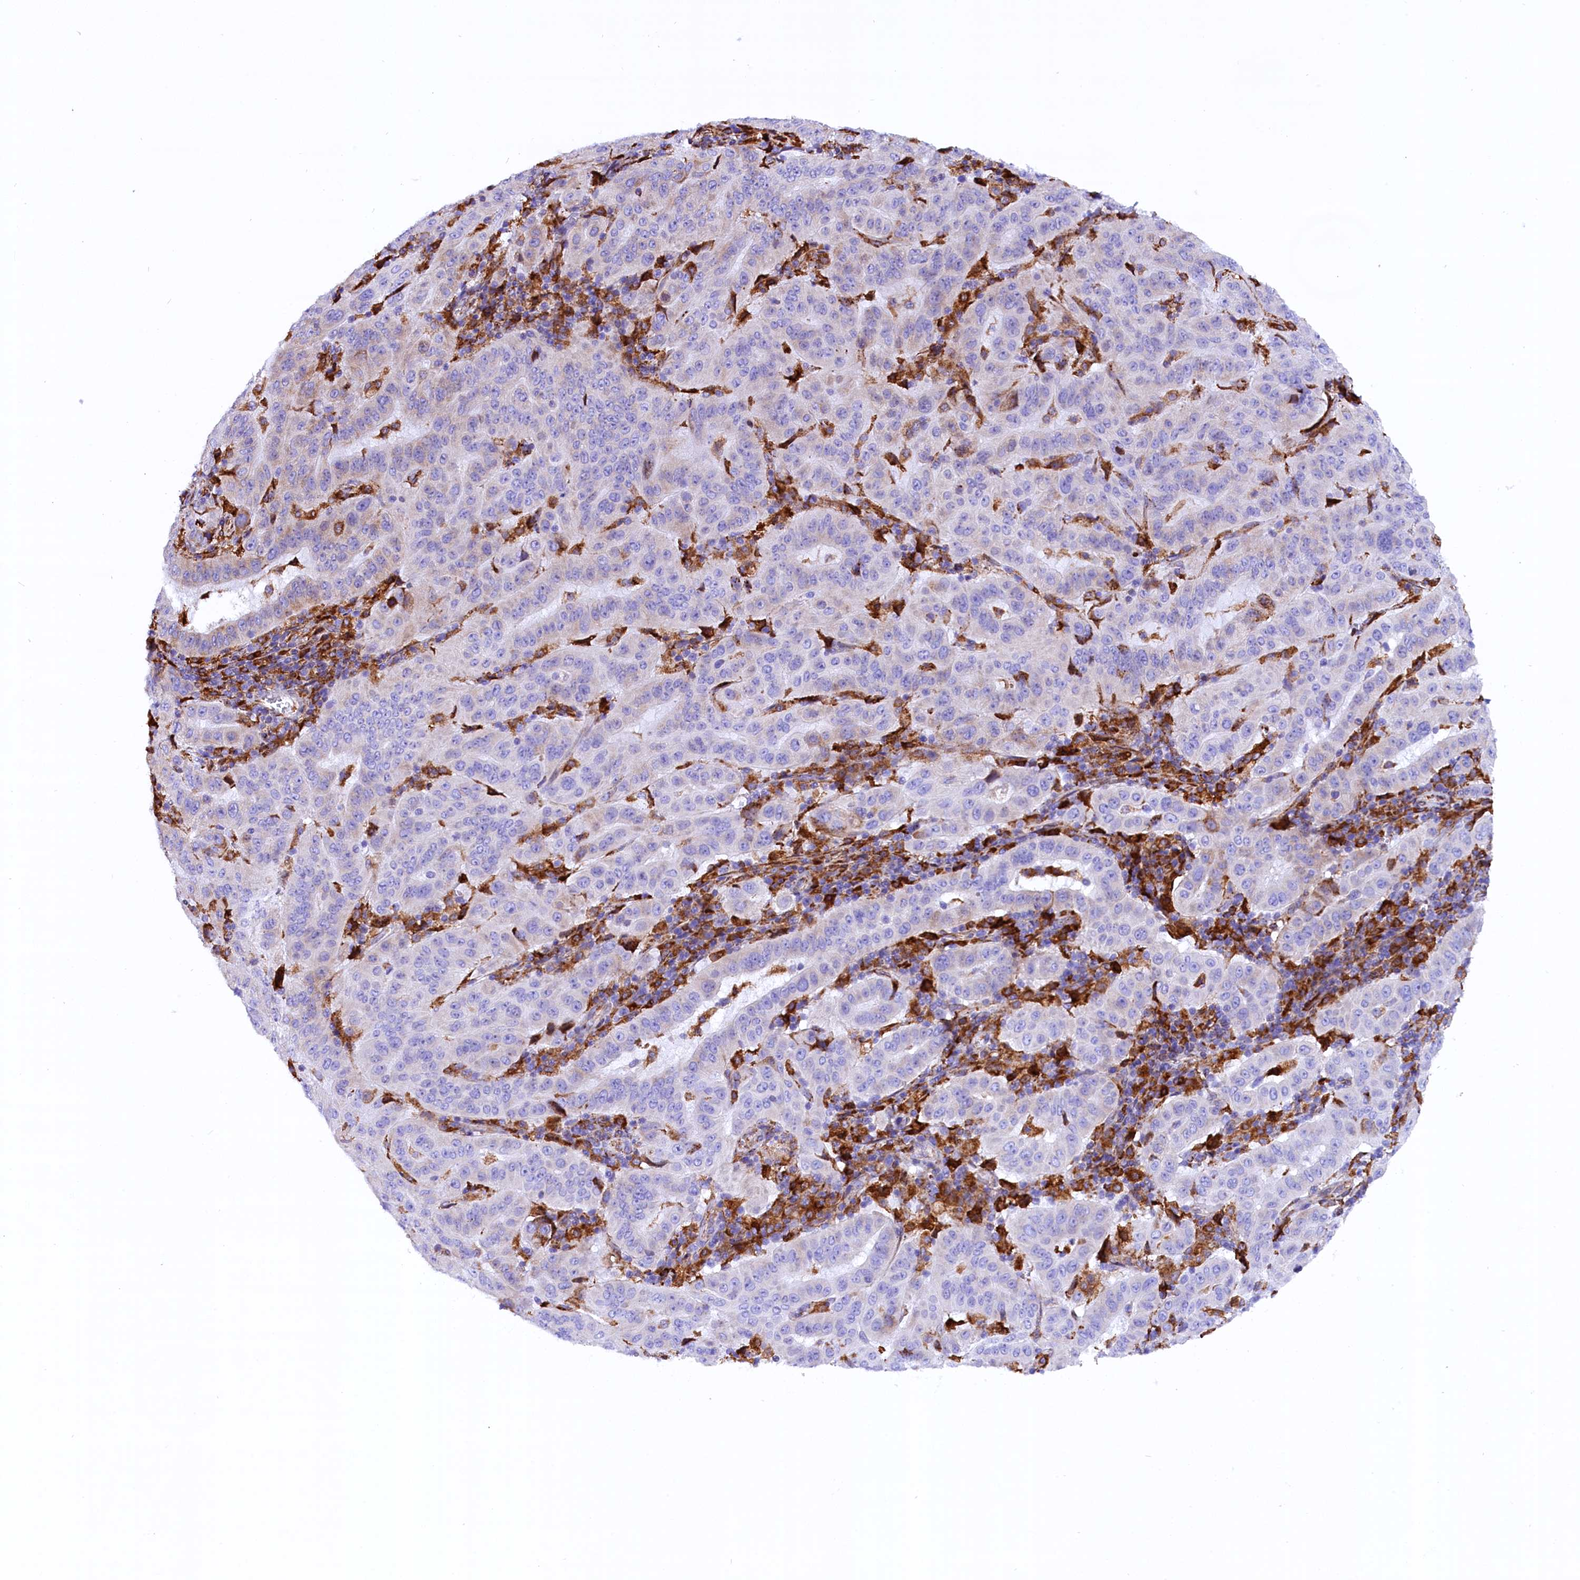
{"staining": {"intensity": "negative", "quantity": "none", "location": "none"}, "tissue": "pancreatic cancer", "cell_type": "Tumor cells", "image_type": "cancer", "snomed": [{"axis": "morphology", "description": "Adenocarcinoma, NOS"}, {"axis": "topography", "description": "Pancreas"}], "caption": "Immunohistochemistry photomicrograph of neoplastic tissue: human pancreatic adenocarcinoma stained with DAB exhibits no significant protein expression in tumor cells.", "gene": "CMTR2", "patient": {"sex": "male", "age": 63}}